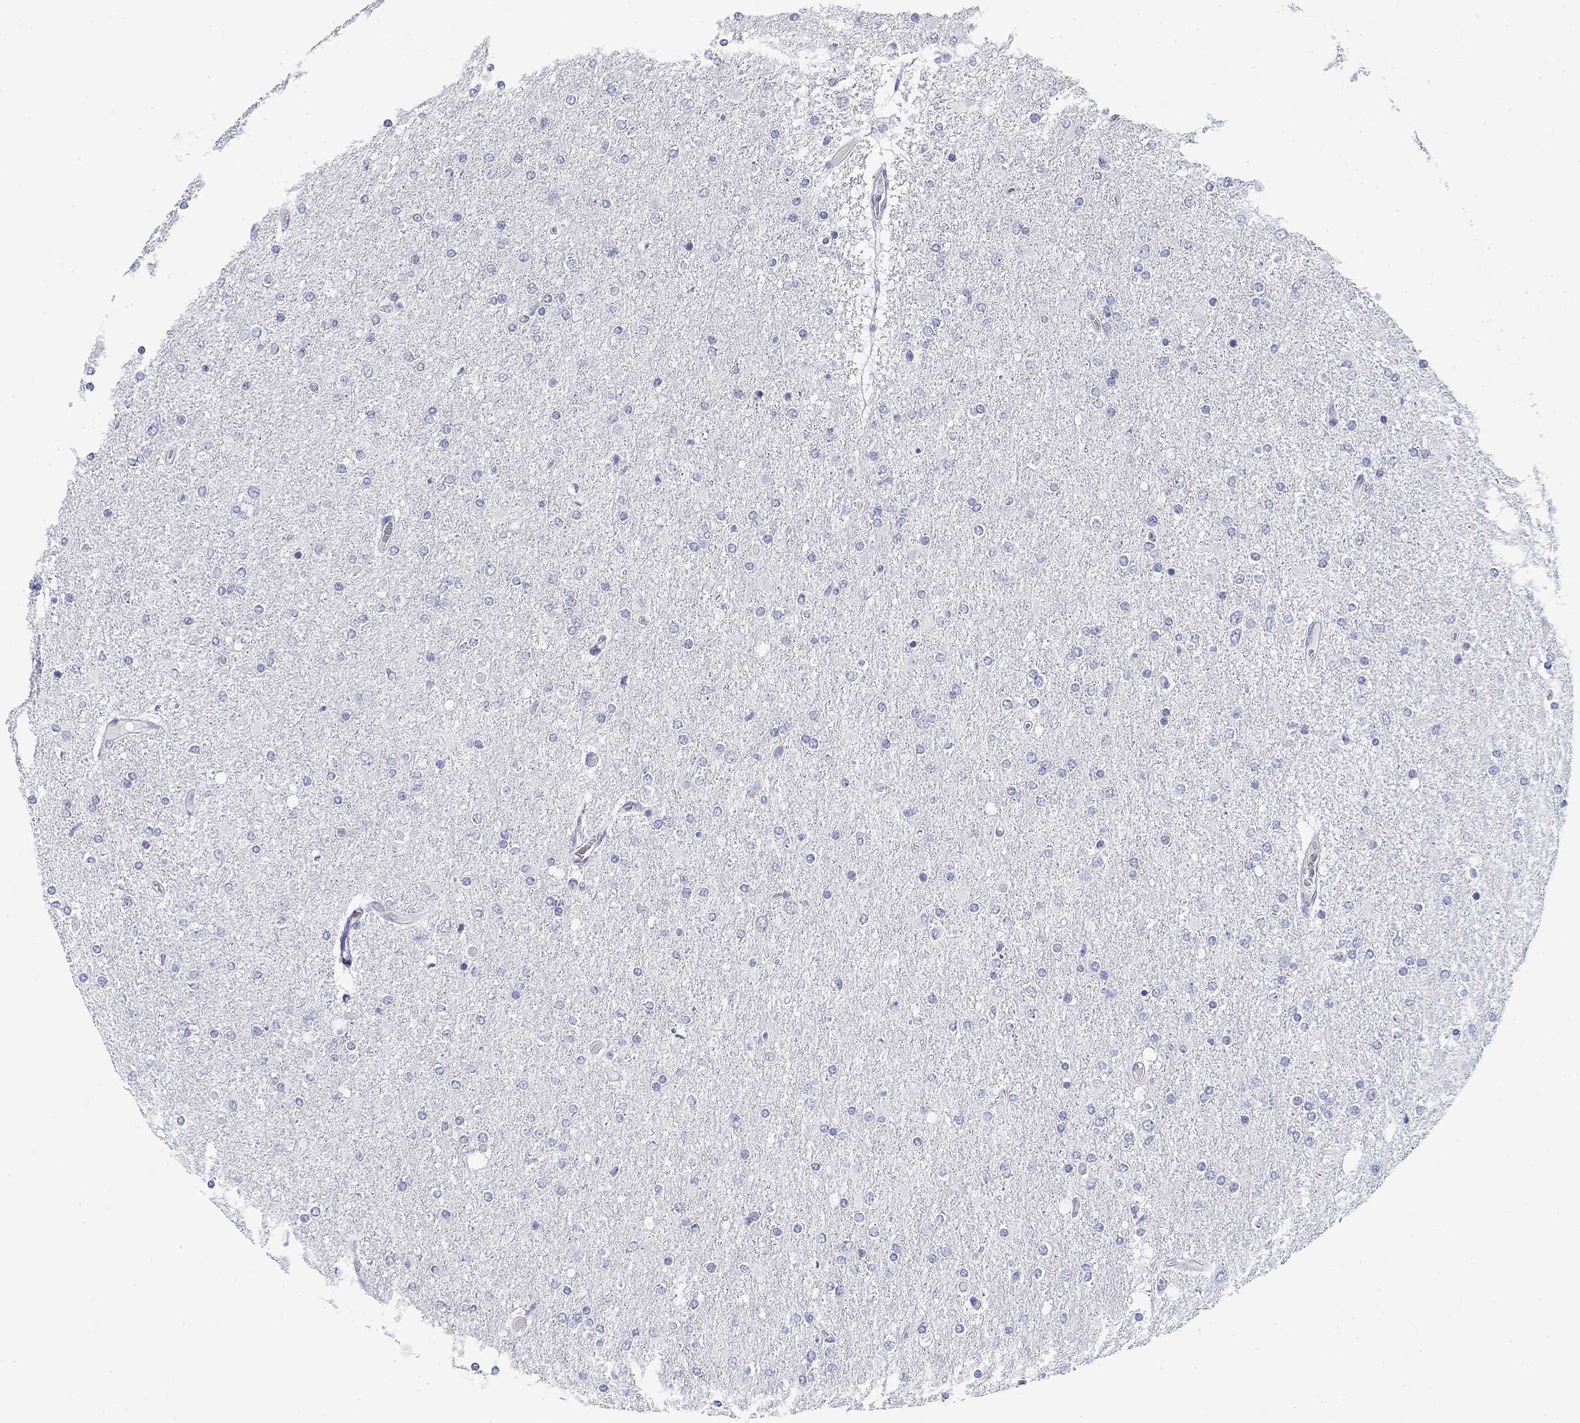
{"staining": {"intensity": "negative", "quantity": "none", "location": "none"}, "tissue": "glioma", "cell_type": "Tumor cells", "image_type": "cancer", "snomed": [{"axis": "morphology", "description": "Glioma, malignant, High grade"}, {"axis": "topography", "description": "Cerebral cortex"}], "caption": "This is an immunohistochemistry (IHC) histopathology image of human malignant glioma (high-grade). There is no staining in tumor cells.", "gene": "CD79B", "patient": {"sex": "male", "age": 70}}